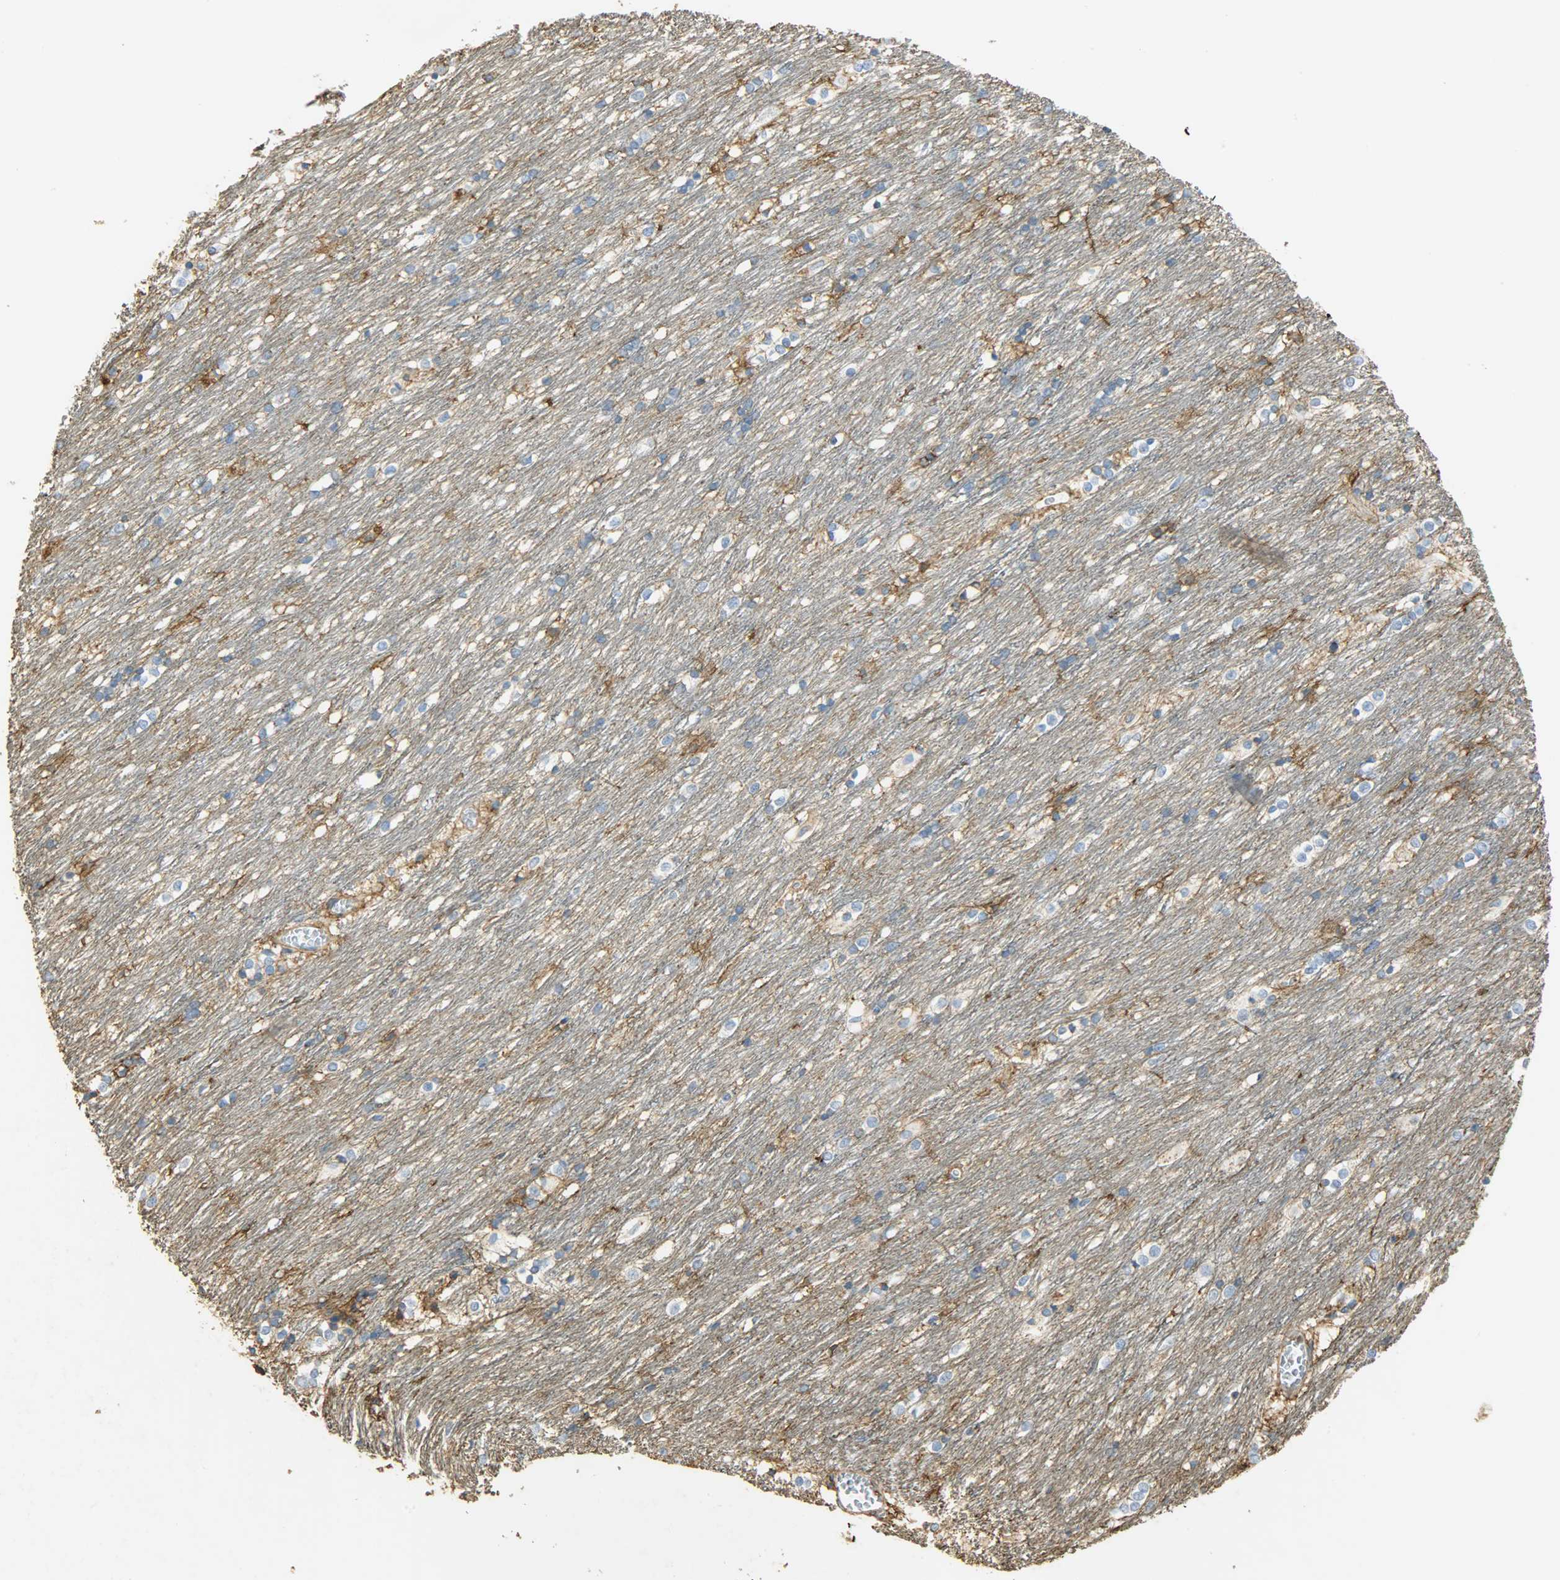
{"staining": {"intensity": "negative", "quantity": "none", "location": "none"}, "tissue": "caudate", "cell_type": "Glial cells", "image_type": "normal", "snomed": [{"axis": "morphology", "description": "Normal tissue, NOS"}, {"axis": "topography", "description": "Lateral ventricle wall"}], "caption": "Micrograph shows no significant protein positivity in glial cells of normal caudate. (Brightfield microscopy of DAB IHC at high magnification).", "gene": "ANXA6", "patient": {"sex": "female", "age": 19}}